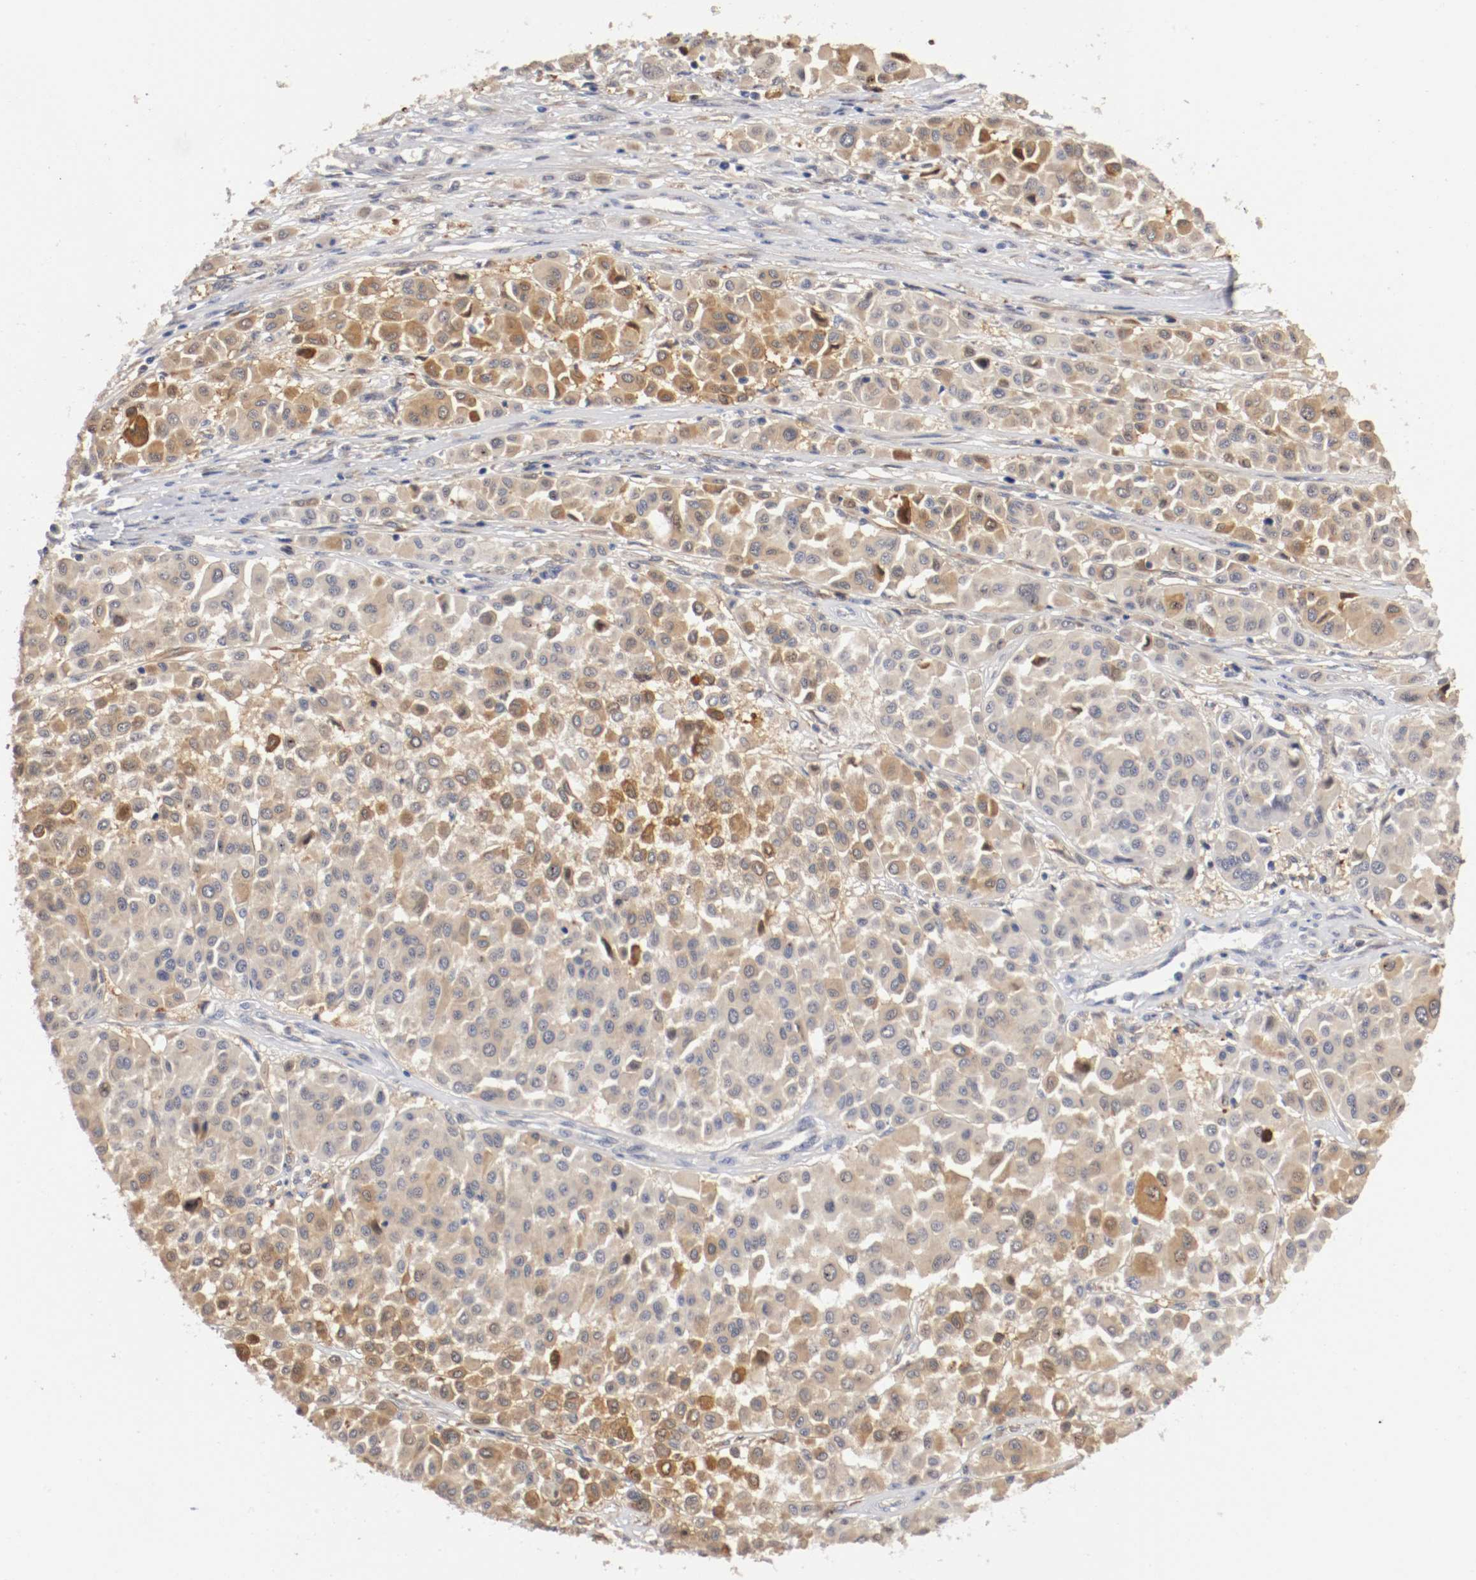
{"staining": {"intensity": "moderate", "quantity": "25%-75%", "location": "cytoplasmic/membranous"}, "tissue": "melanoma", "cell_type": "Tumor cells", "image_type": "cancer", "snomed": [{"axis": "morphology", "description": "Malignant melanoma, Metastatic site"}, {"axis": "topography", "description": "Soft tissue"}], "caption": "Melanoma stained with a brown dye reveals moderate cytoplasmic/membranous positive positivity in about 25%-75% of tumor cells.", "gene": "RBM23", "patient": {"sex": "male", "age": 41}}